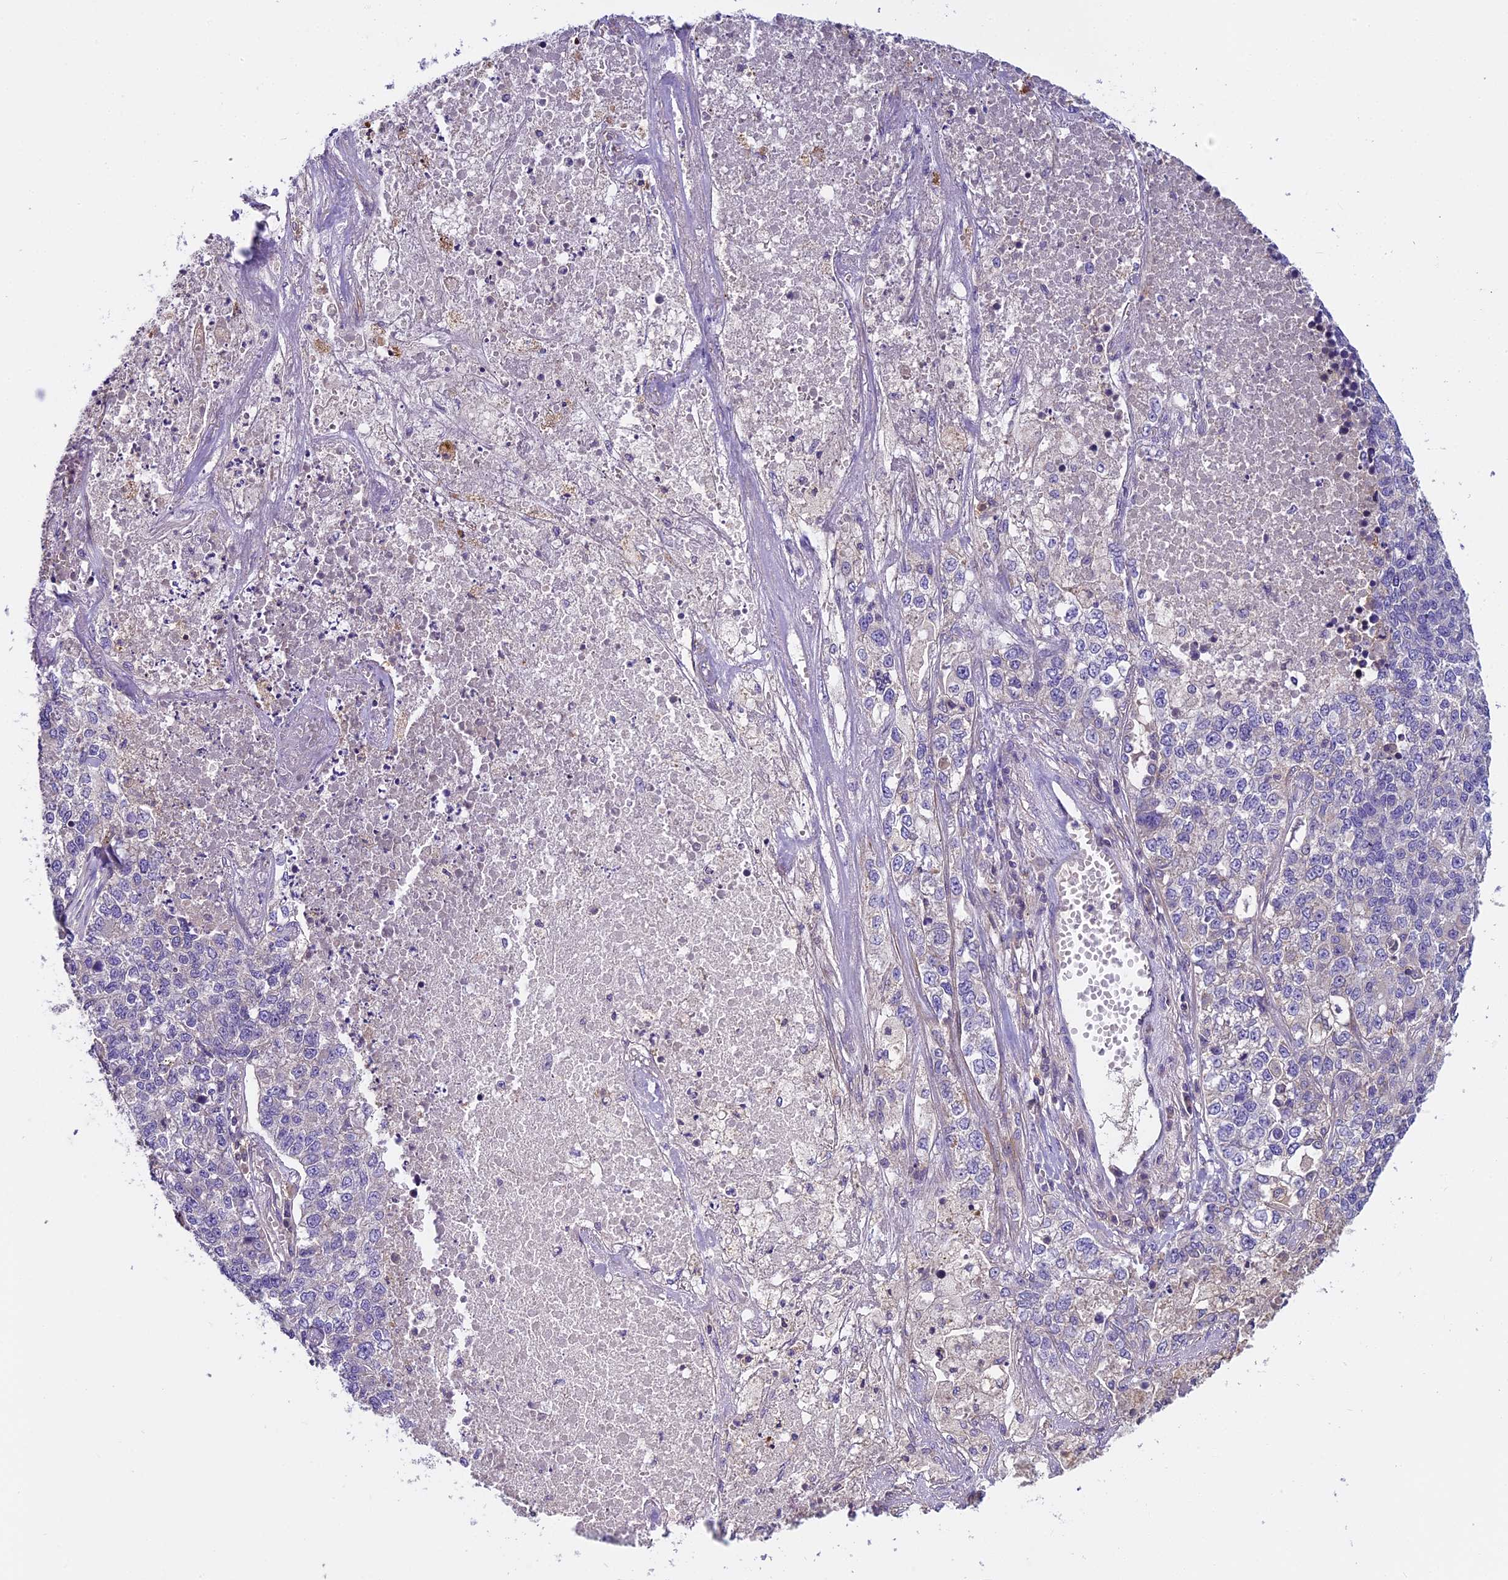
{"staining": {"intensity": "negative", "quantity": "none", "location": "none"}, "tissue": "lung cancer", "cell_type": "Tumor cells", "image_type": "cancer", "snomed": [{"axis": "morphology", "description": "Adenocarcinoma, NOS"}, {"axis": "topography", "description": "Lung"}], "caption": "Tumor cells show no significant expression in lung cancer (adenocarcinoma).", "gene": "FAM98C", "patient": {"sex": "male", "age": 49}}